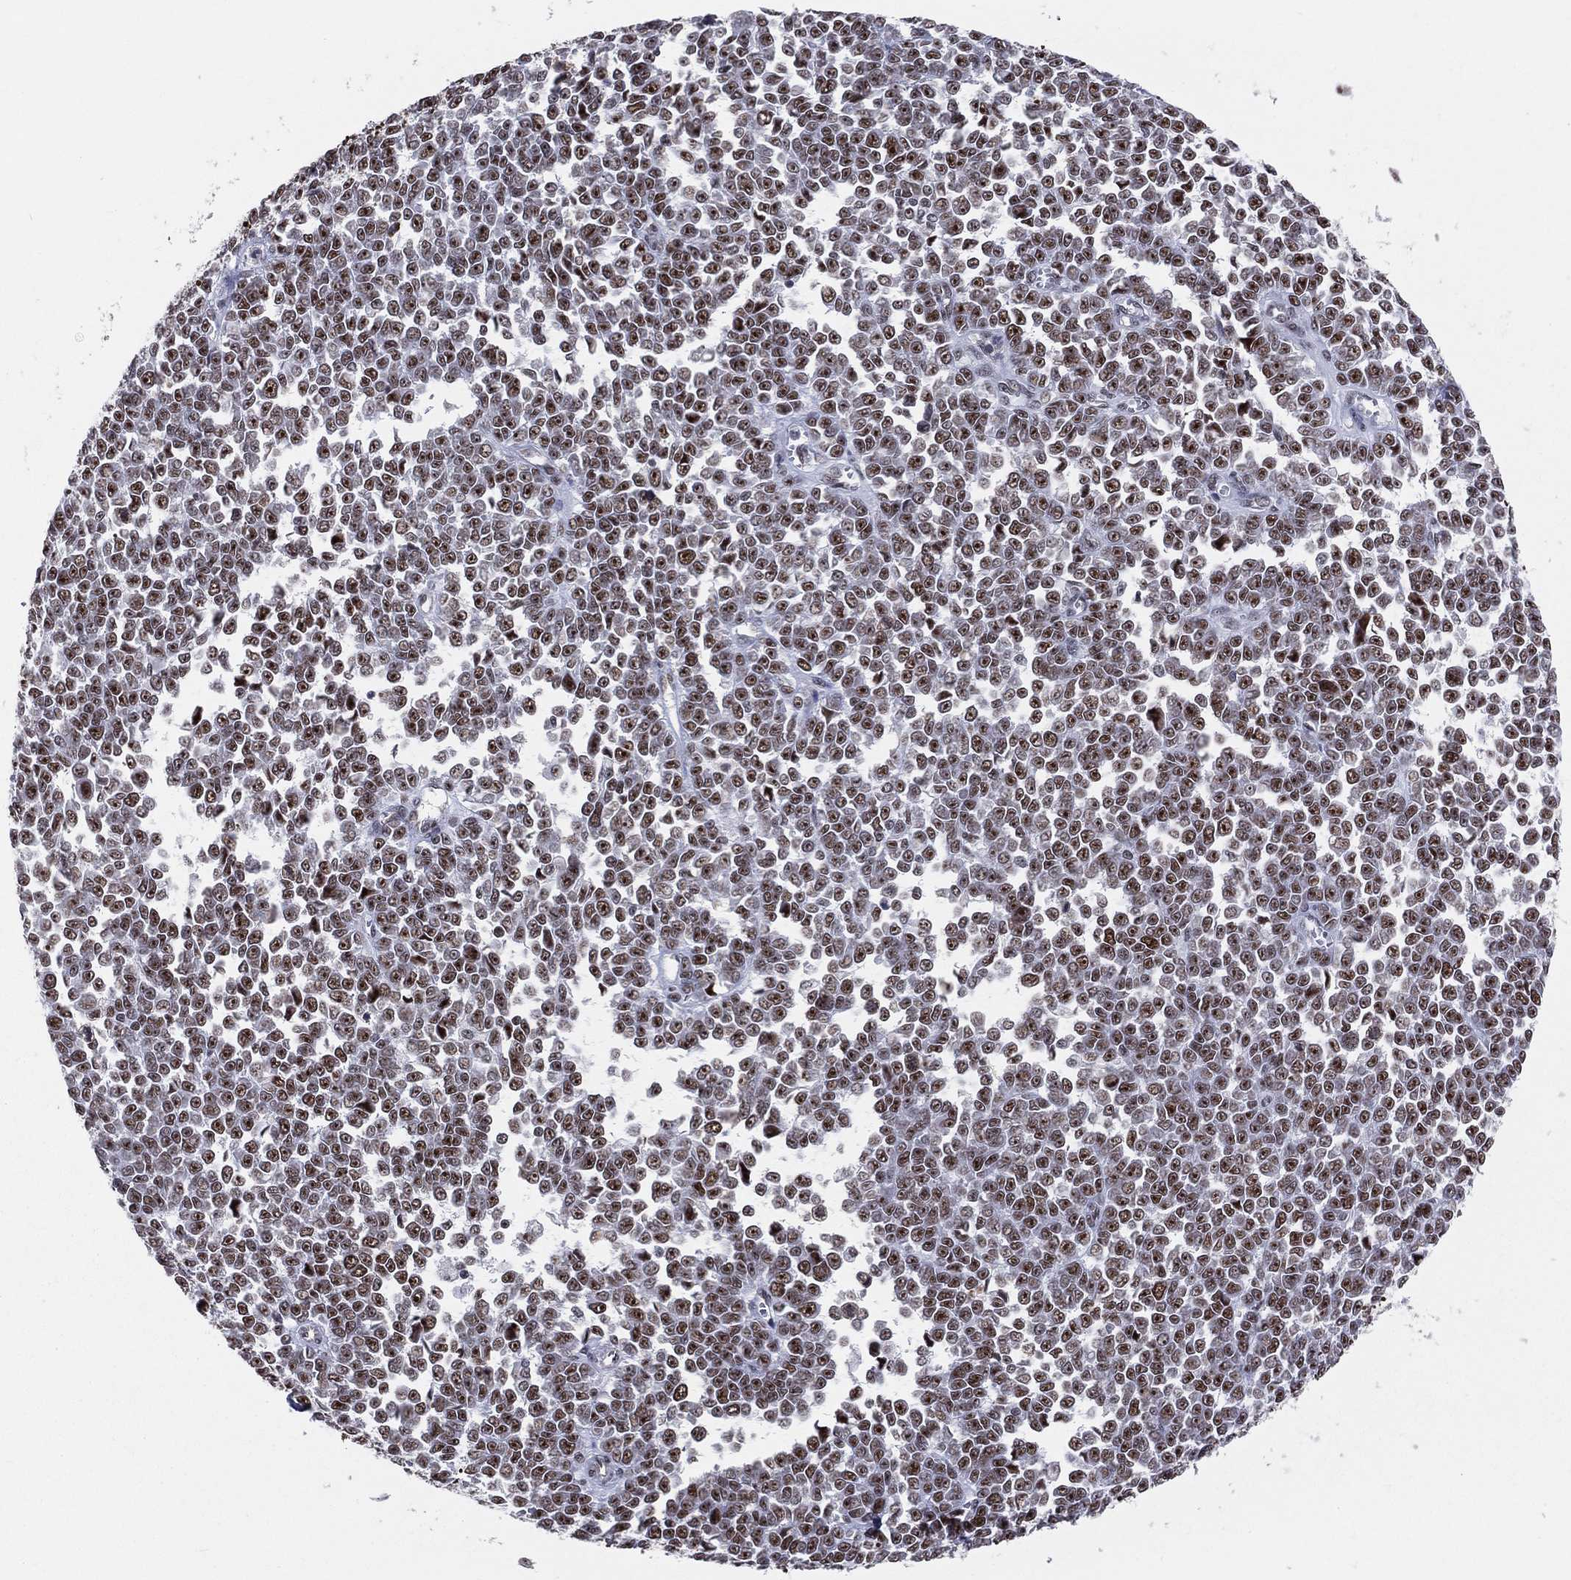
{"staining": {"intensity": "strong", "quantity": ">75%", "location": "nuclear"}, "tissue": "melanoma", "cell_type": "Tumor cells", "image_type": "cancer", "snomed": [{"axis": "morphology", "description": "Malignant melanoma, NOS"}, {"axis": "topography", "description": "Skin"}], "caption": "Human malignant melanoma stained with a protein marker displays strong staining in tumor cells.", "gene": "CDK7", "patient": {"sex": "female", "age": 95}}